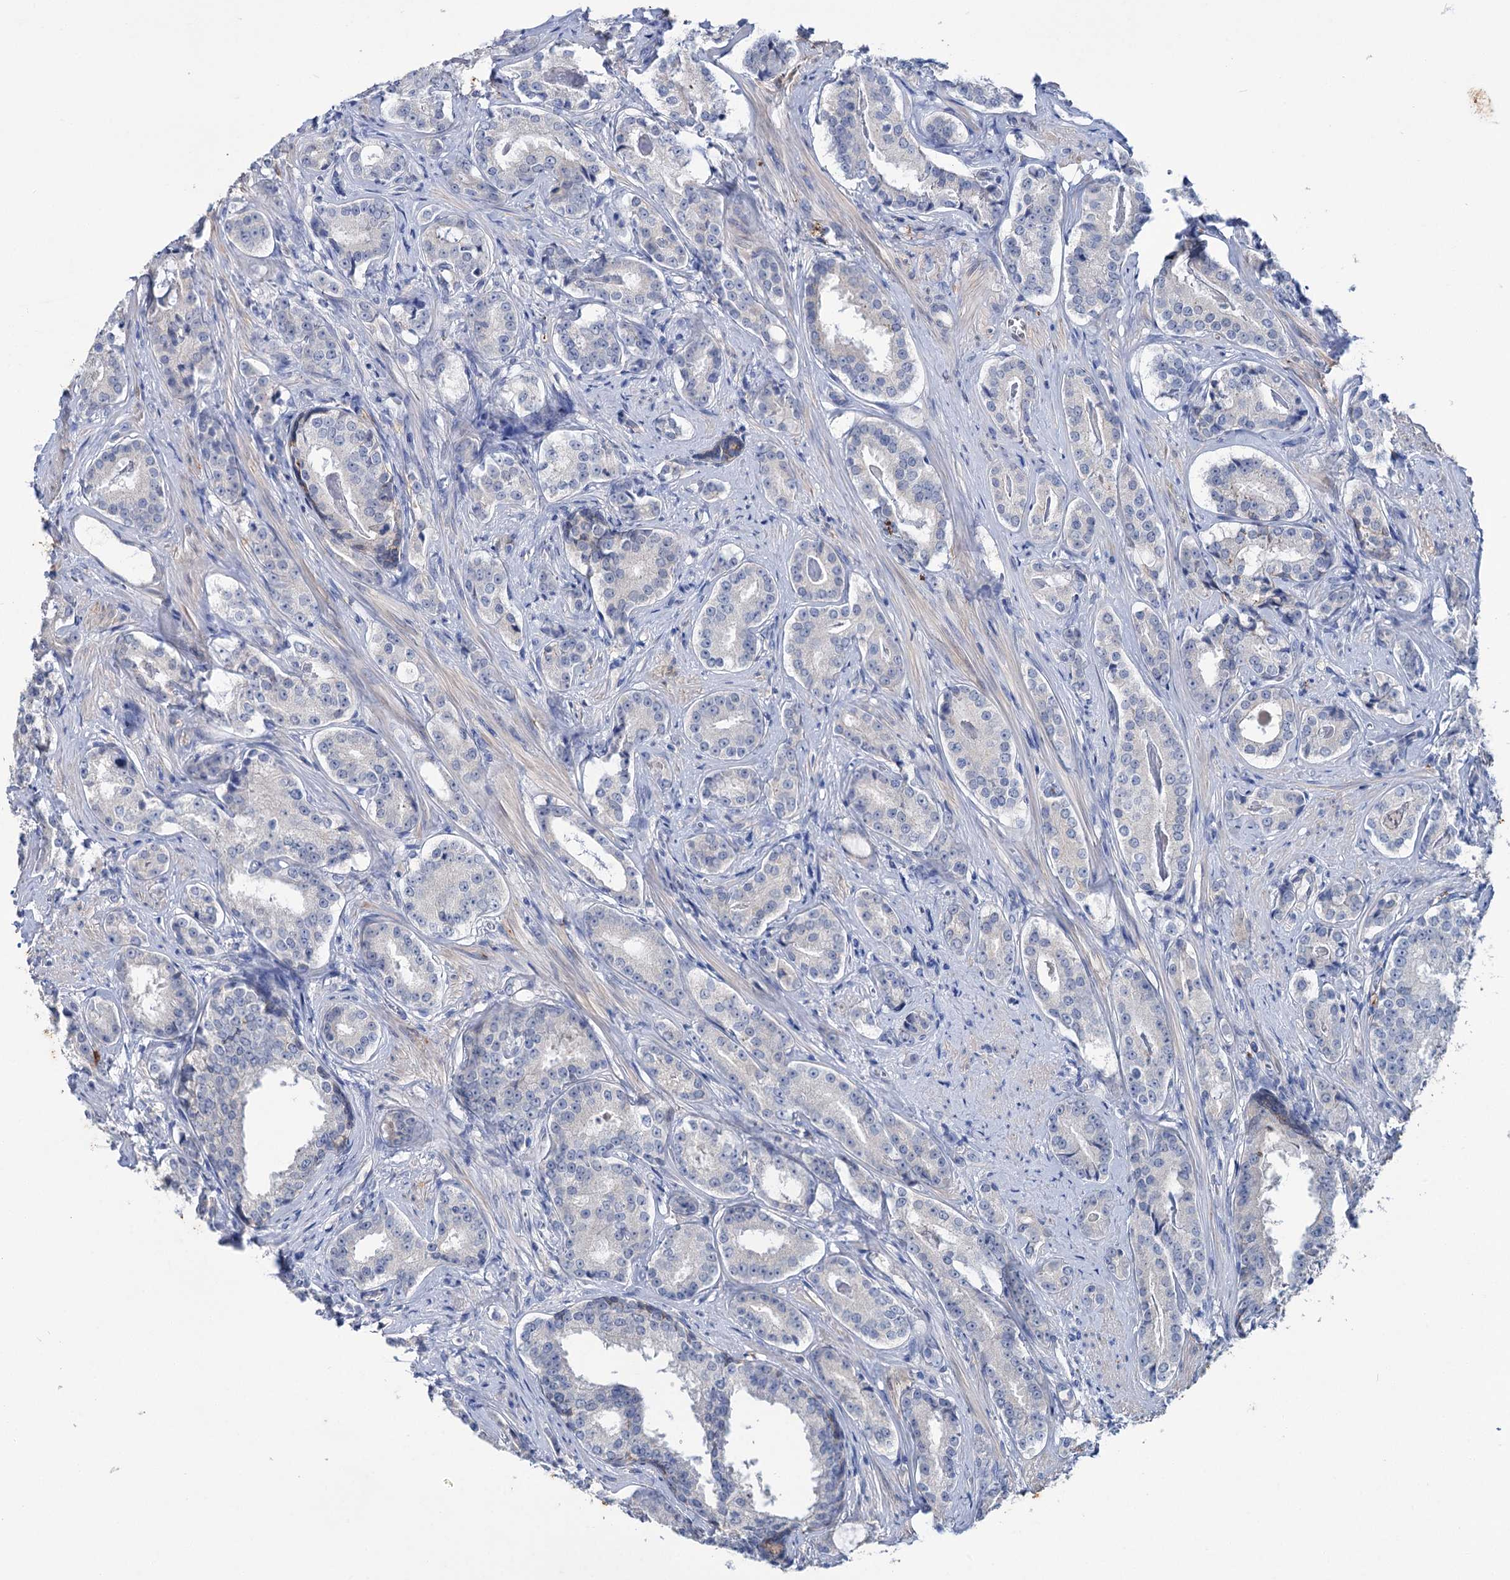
{"staining": {"intensity": "negative", "quantity": "none", "location": "none"}, "tissue": "prostate cancer", "cell_type": "Tumor cells", "image_type": "cancer", "snomed": [{"axis": "morphology", "description": "Adenocarcinoma, High grade"}, {"axis": "topography", "description": "Prostate"}], "caption": "Histopathology image shows no protein staining in tumor cells of high-grade adenocarcinoma (prostate) tissue.", "gene": "LYZL4", "patient": {"sex": "male", "age": 58}}